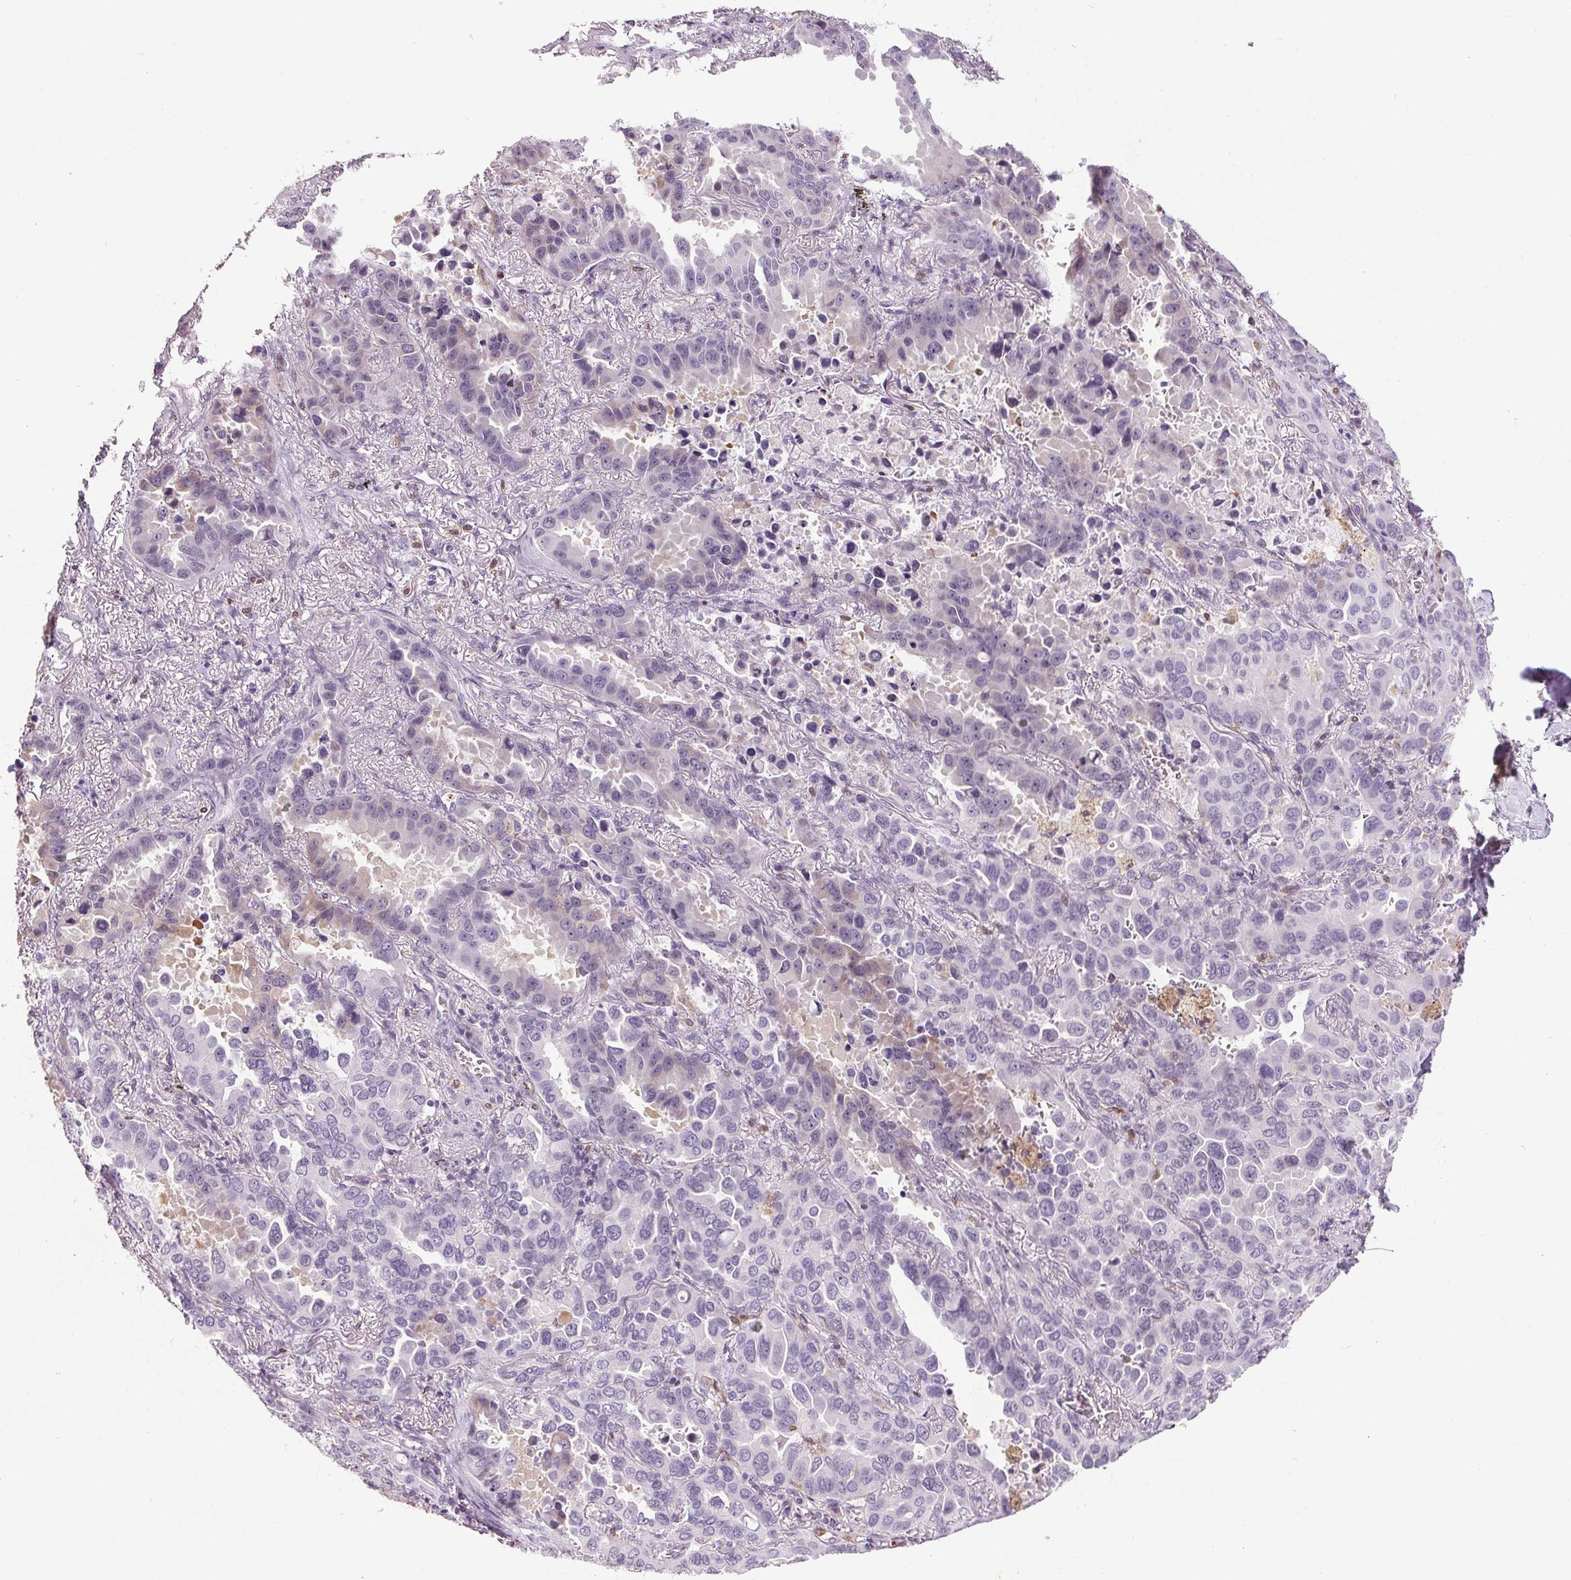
{"staining": {"intensity": "negative", "quantity": "none", "location": "none"}, "tissue": "lung cancer", "cell_type": "Tumor cells", "image_type": "cancer", "snomed": [{"axis": "morphology", "description": "Adenocarcinoma, NOS"}, {"axis": "topography", "description": "Lung"}], "caption": "High power microscopy image of an immunohistochemistry (IHC) image of adenocarcinoma (lung), revealing no significant expression in tumor cells.", "gene": "TMEM240", "patient": {"sex": "male", "age": 64}}